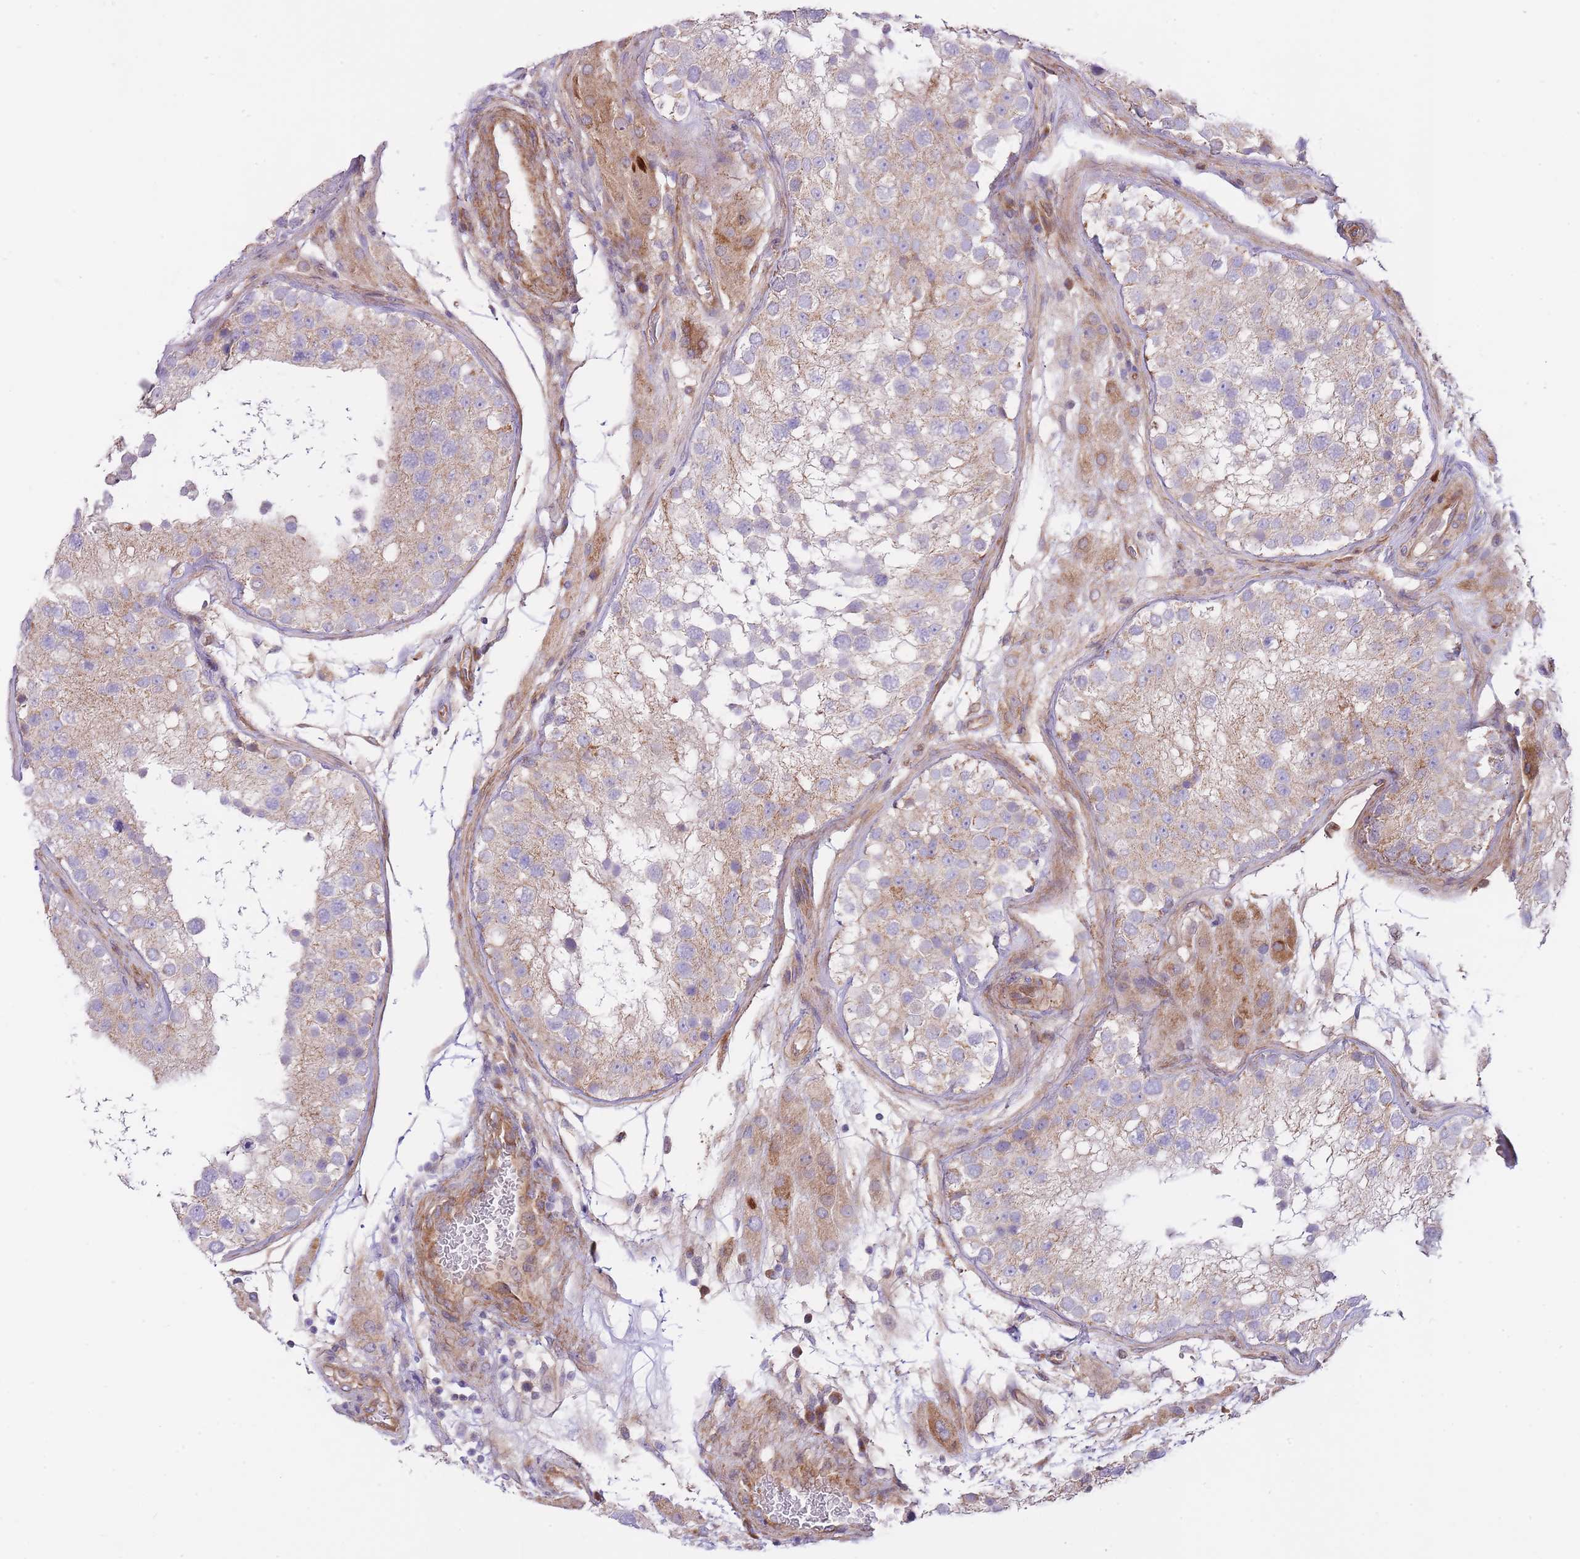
{"staining": {"intensity": "weak", "quantity": "25%-75%", "location": "cytoplasmic/membranous"}, "tissue": "testis", "cell_type": "Cells in seminiferous ducts", "image_type": "normal", "snomed": [{"axis": "morphology", "description": "Normal tissue, NOS"}, {"axis": "topography", "description": "Testis"}], "caption": "Human testis stained with a brown dye demonstrates weak cytoplasmic/membranous positive positivity in about 25%-75% of cells in seminiferous ducts.", "gene": "CHAC1", "patient": {"sex": "male", "age": 26}}